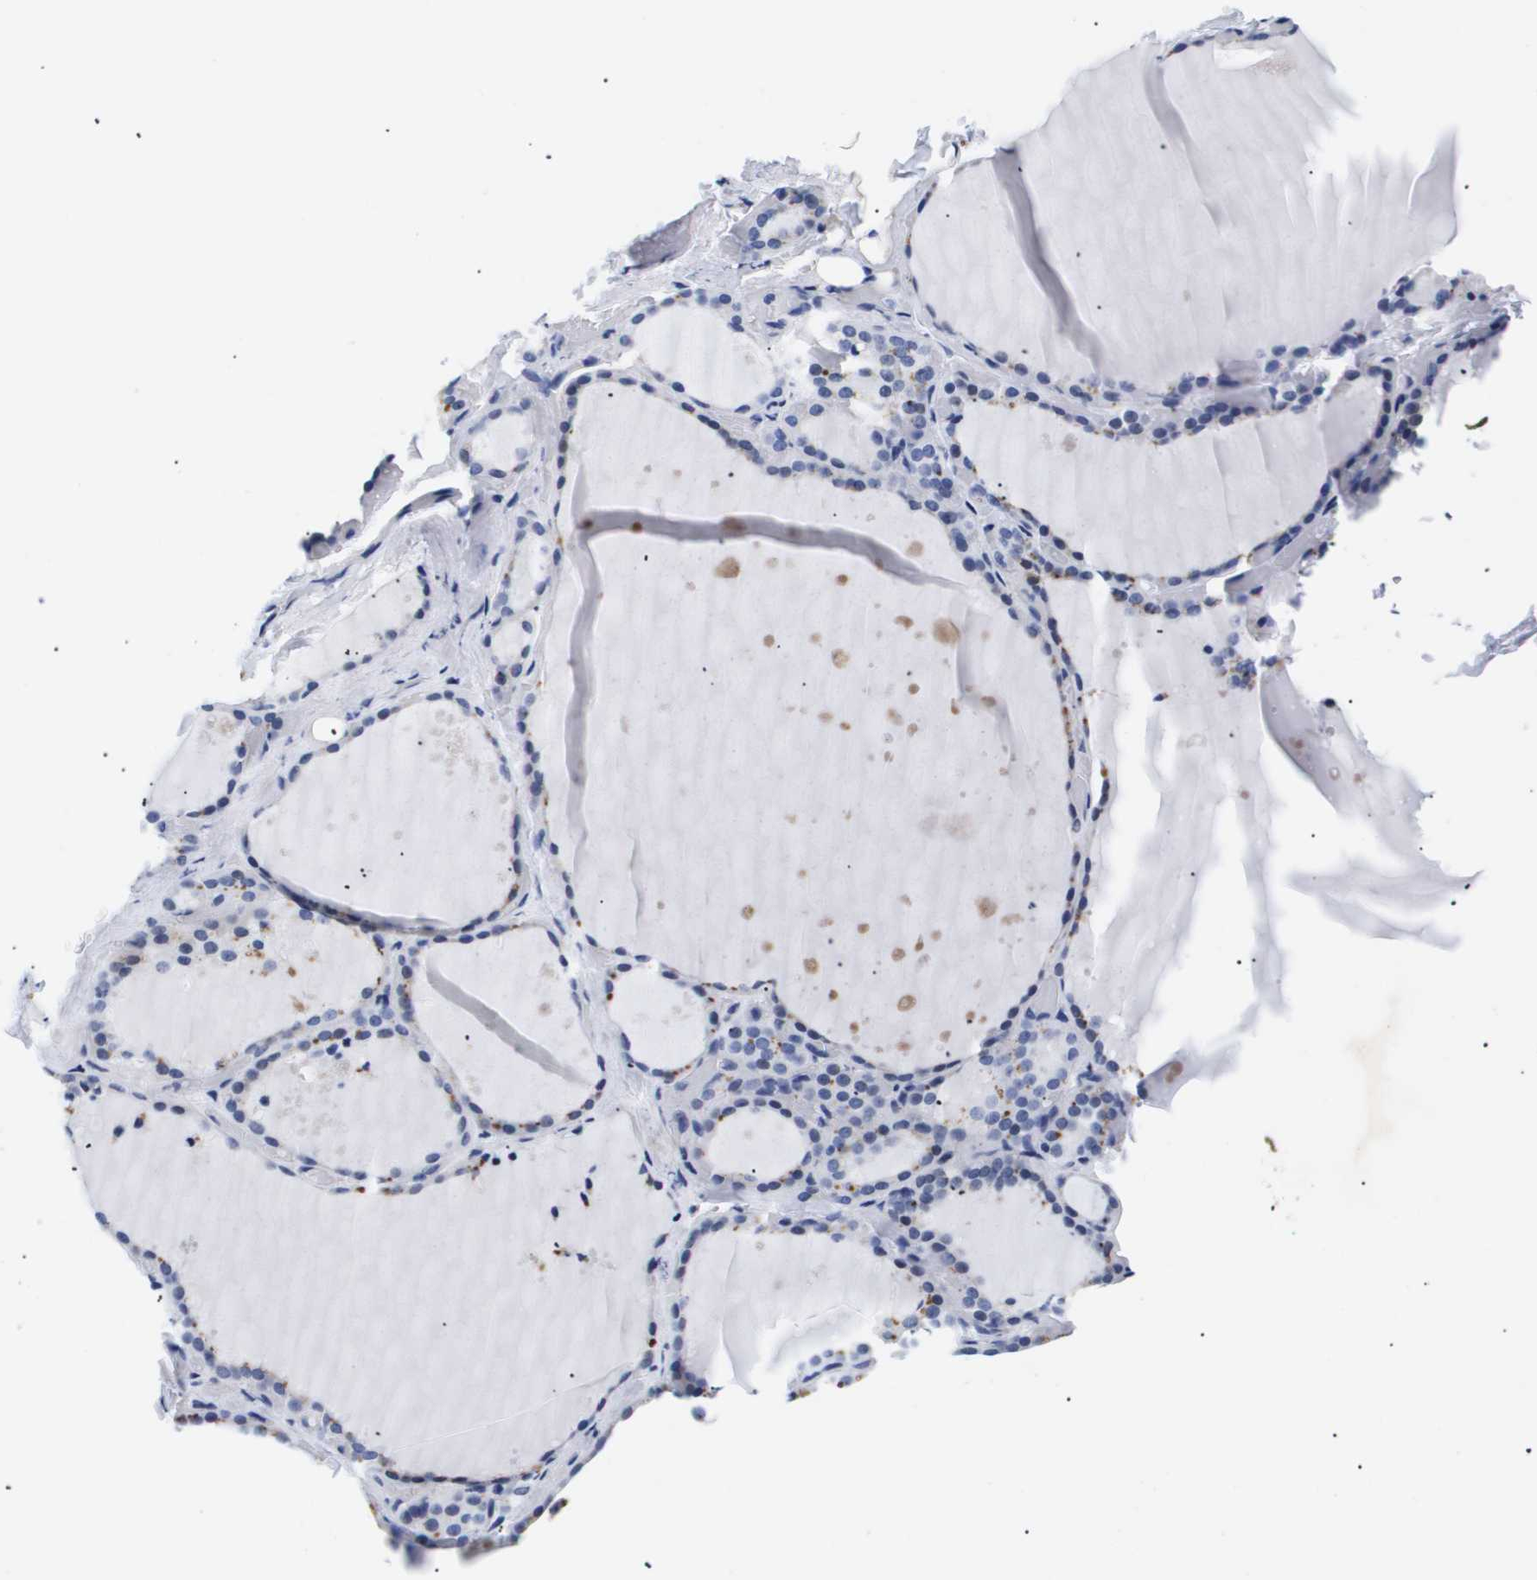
{"staining": {"intensity": "moderate", "quantity": "<25%", "location": "cytoplasmic/membranous"}, "tissue": "thyroid gland", "cell_type": "Glandular cells", "image_type": "normal", "snomed": [{"axis": "morphology", "description": "Normal tissue, NOS"}, {"axis": "topography", "description": "Thyroid gland"}], "caption": "IHC (DAB (3,3'-diaminobenzidine)) staining of benign human thyroid gland displays moderate cytoplasmic/membranous protein positivity in approximately <25% of glandular cells. The protein is stained brown, and the nuclei are stained in blue (DAB (3,3'-diaminobenzidine) IHC with brightfield microscopy, high magnification).", "gene": "SHD", "patient": {"sex": "female", "age": 44}}